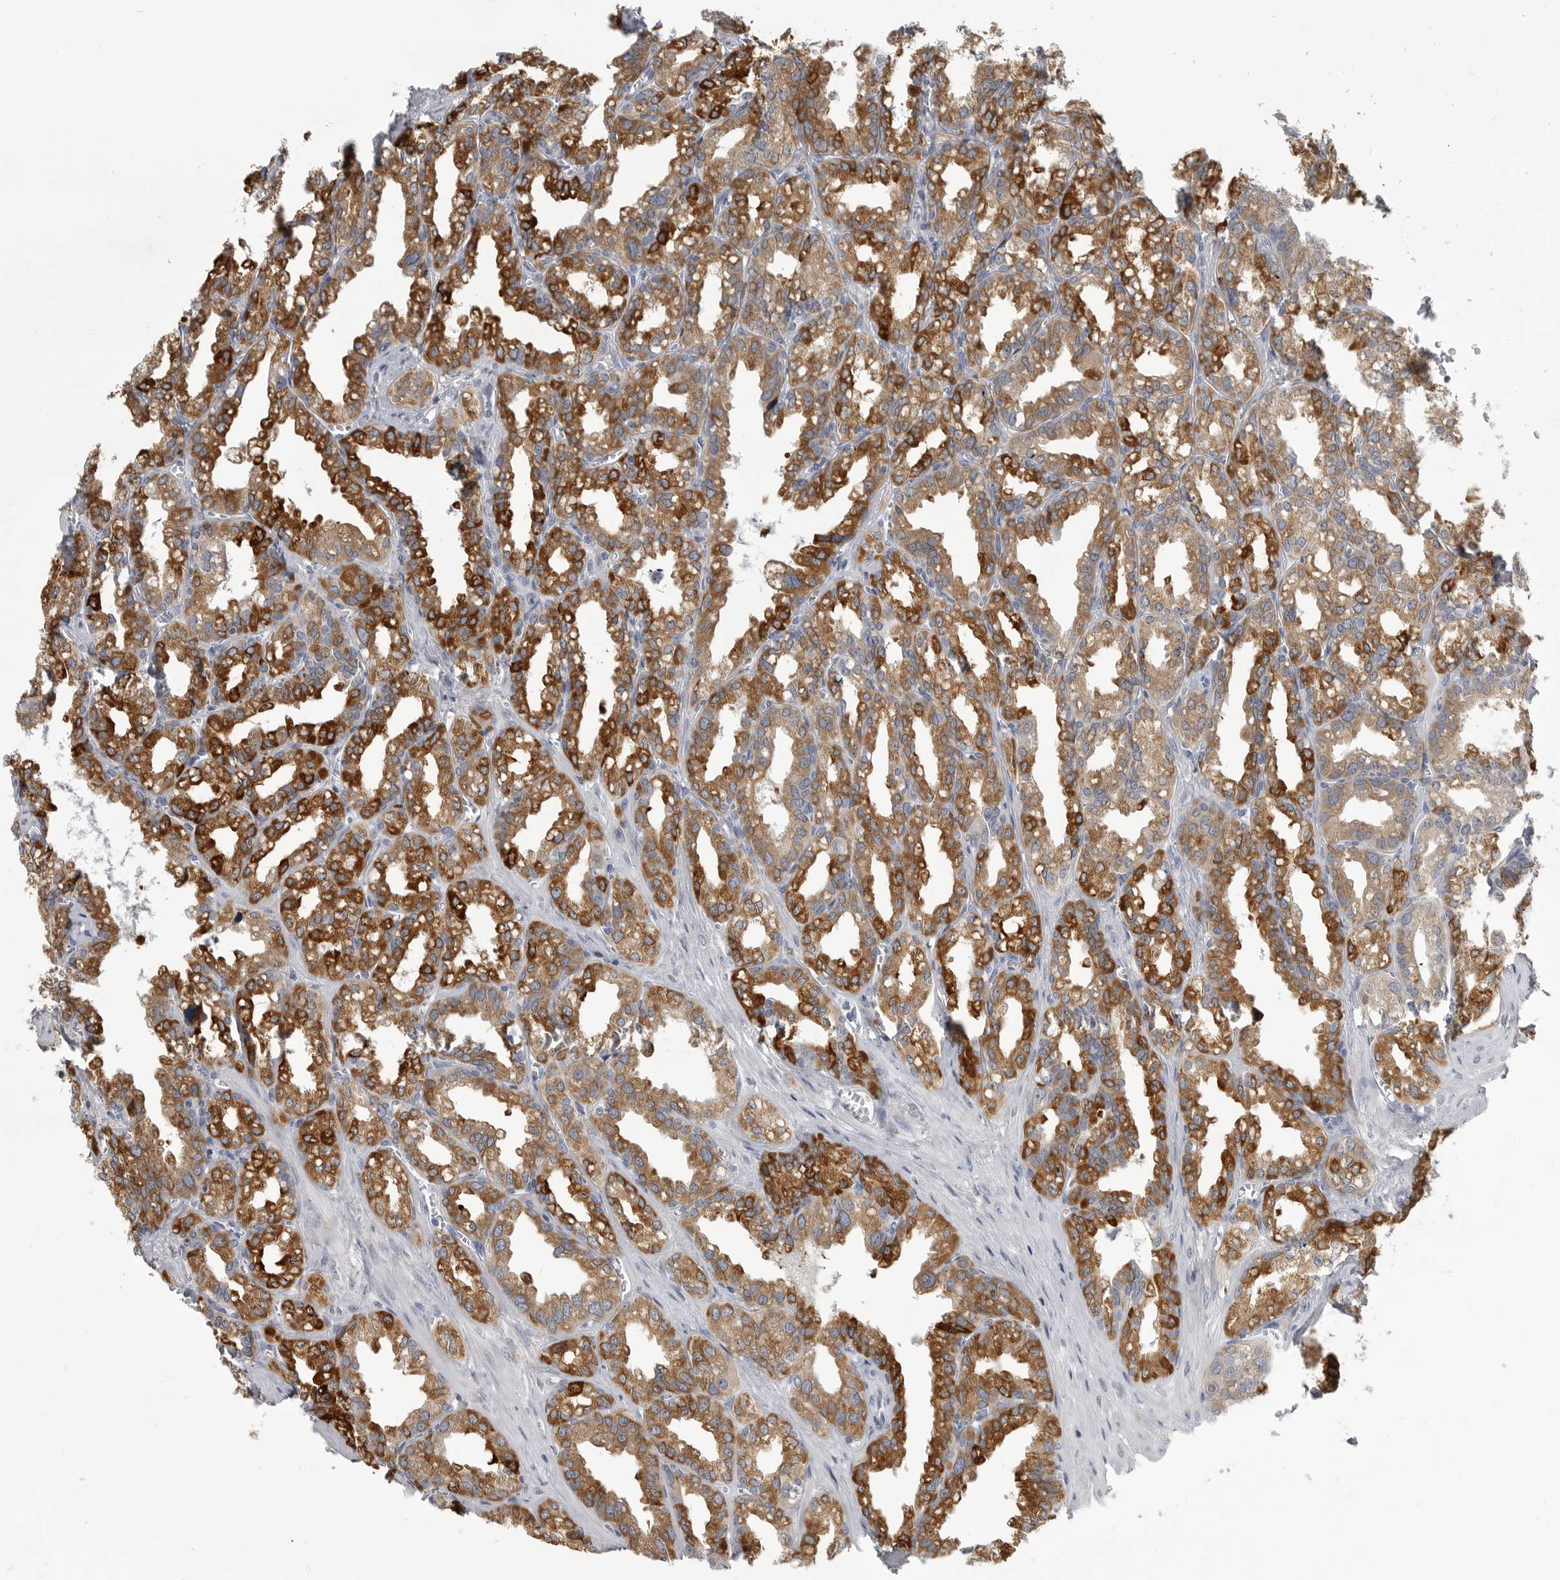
{"staining": {"intensity": "strong", "quantity": ">75%", "location": "cytoplasmic/membranous"}, "tissue": "seminal vesicle", "cell_type": "Glandular cells", "image_type": "normal", "snomed": [{"axis": "morphology", "description": "Normal tissue, NOS"}, {"axis": "topography", "description": "Prostate"}, {"axis": "topography", "description": "Seminal veicle"}], "caption": "The photomicrograph exhibits immunohistochemical staining of unremarkable seminal vesicle. There is strong cytoplasmic/membranous staining is seen in approximately >75% of glandular cells.", "gene": "FKBP2", "patient": {"sex": "male", "age": 51}}